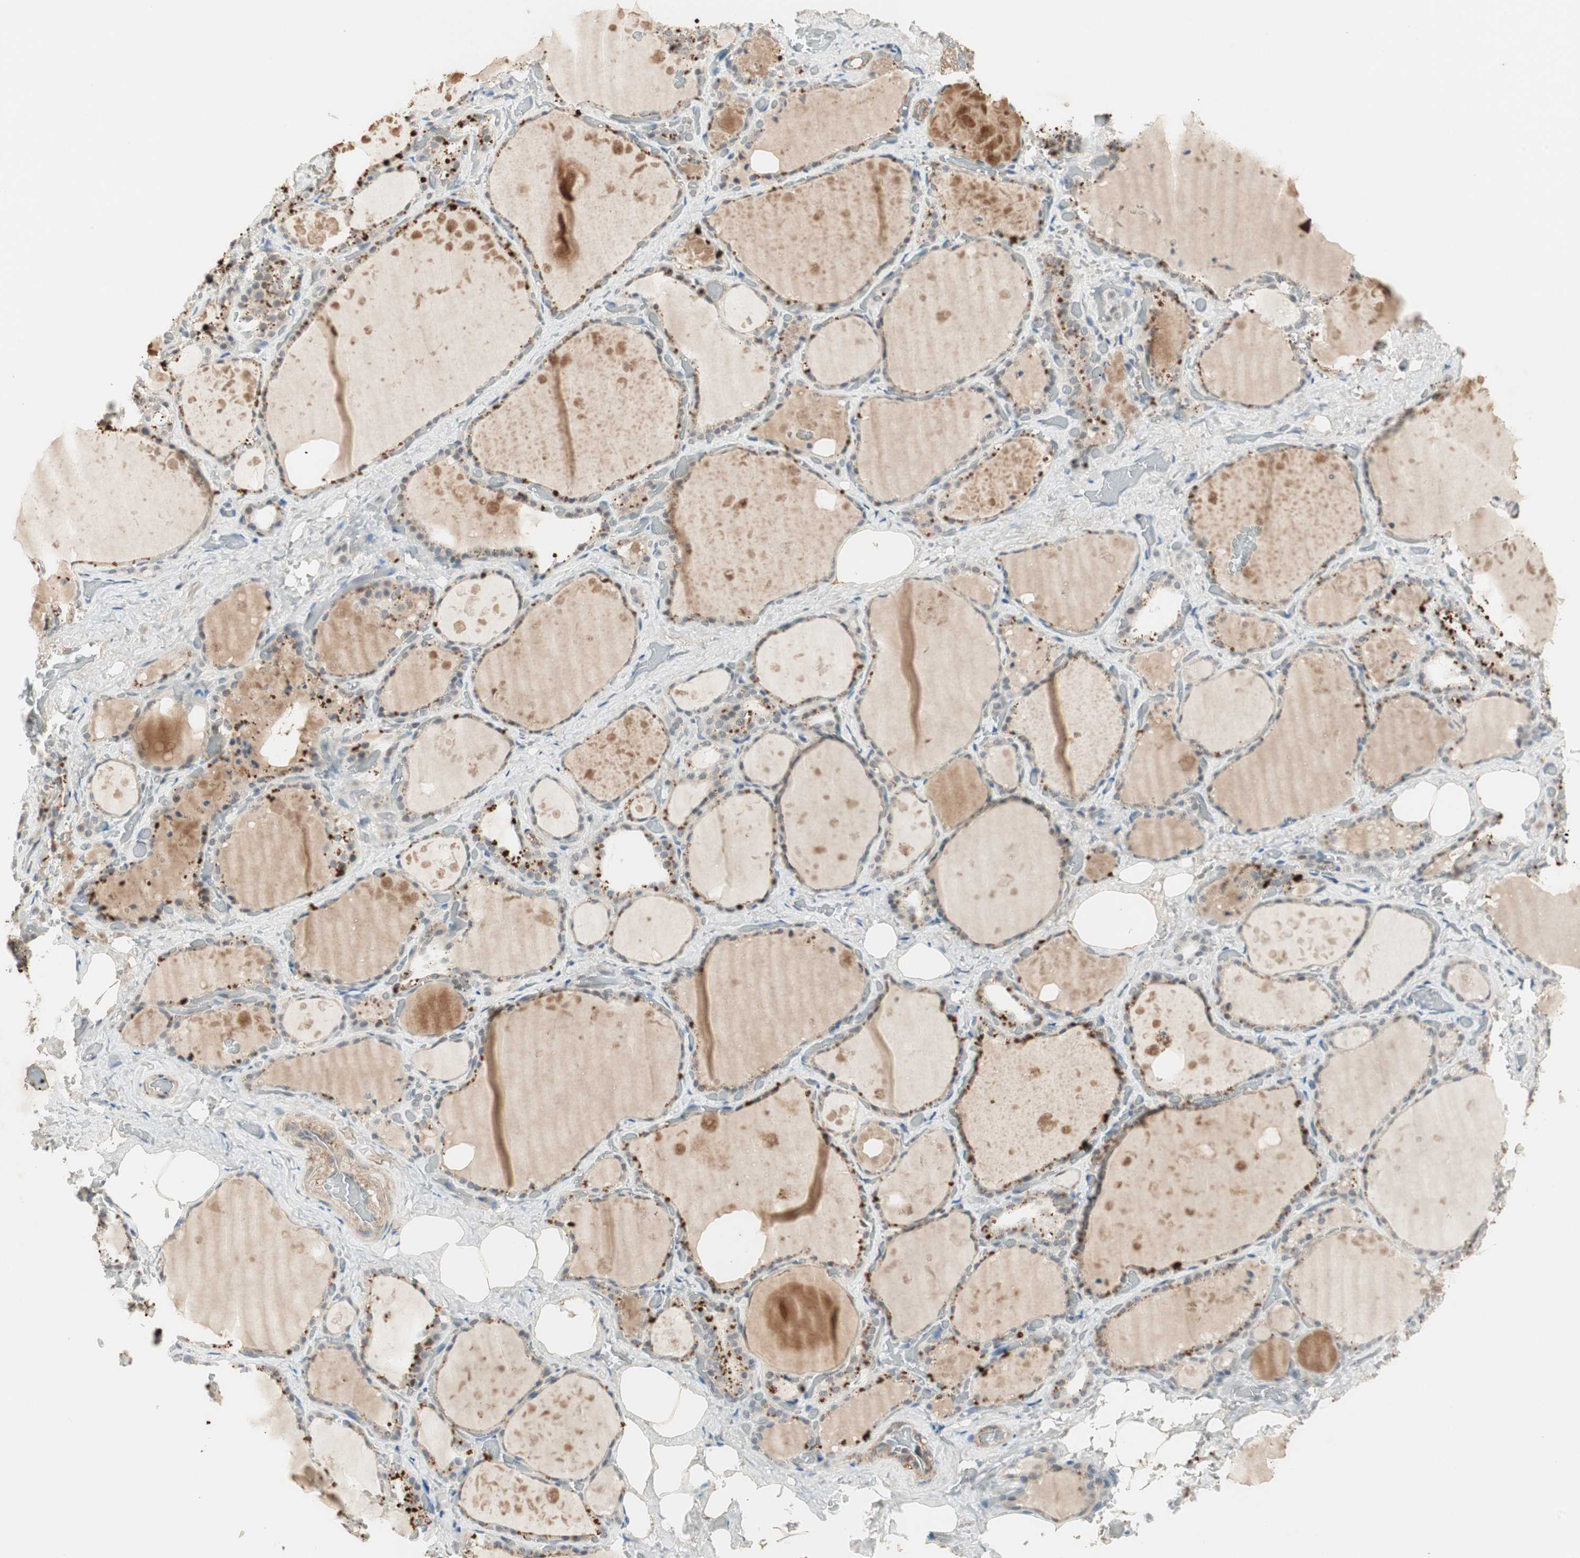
{"staining": {"intensity": "moderate", "quantity": "25%-75%", "location": "cytoplasmic/membranous"}, "tissue": "thyroid gland", "cell_type": "Glandular cells", "image_type": "normal", "snomed": [{"axis": "morphology", "description": "Normal tissue, NOS"}, {"axis": "topography", "description": "Thyroid gland"}], "caption": "This is a micrograph of IHC staining of unremarkable thyroid gland, which shows moderate expression in the cytoplasmic/membranous of glandular cells.", "gene": "RNGTT", "patient": {"sex": "male", "age": 61}}